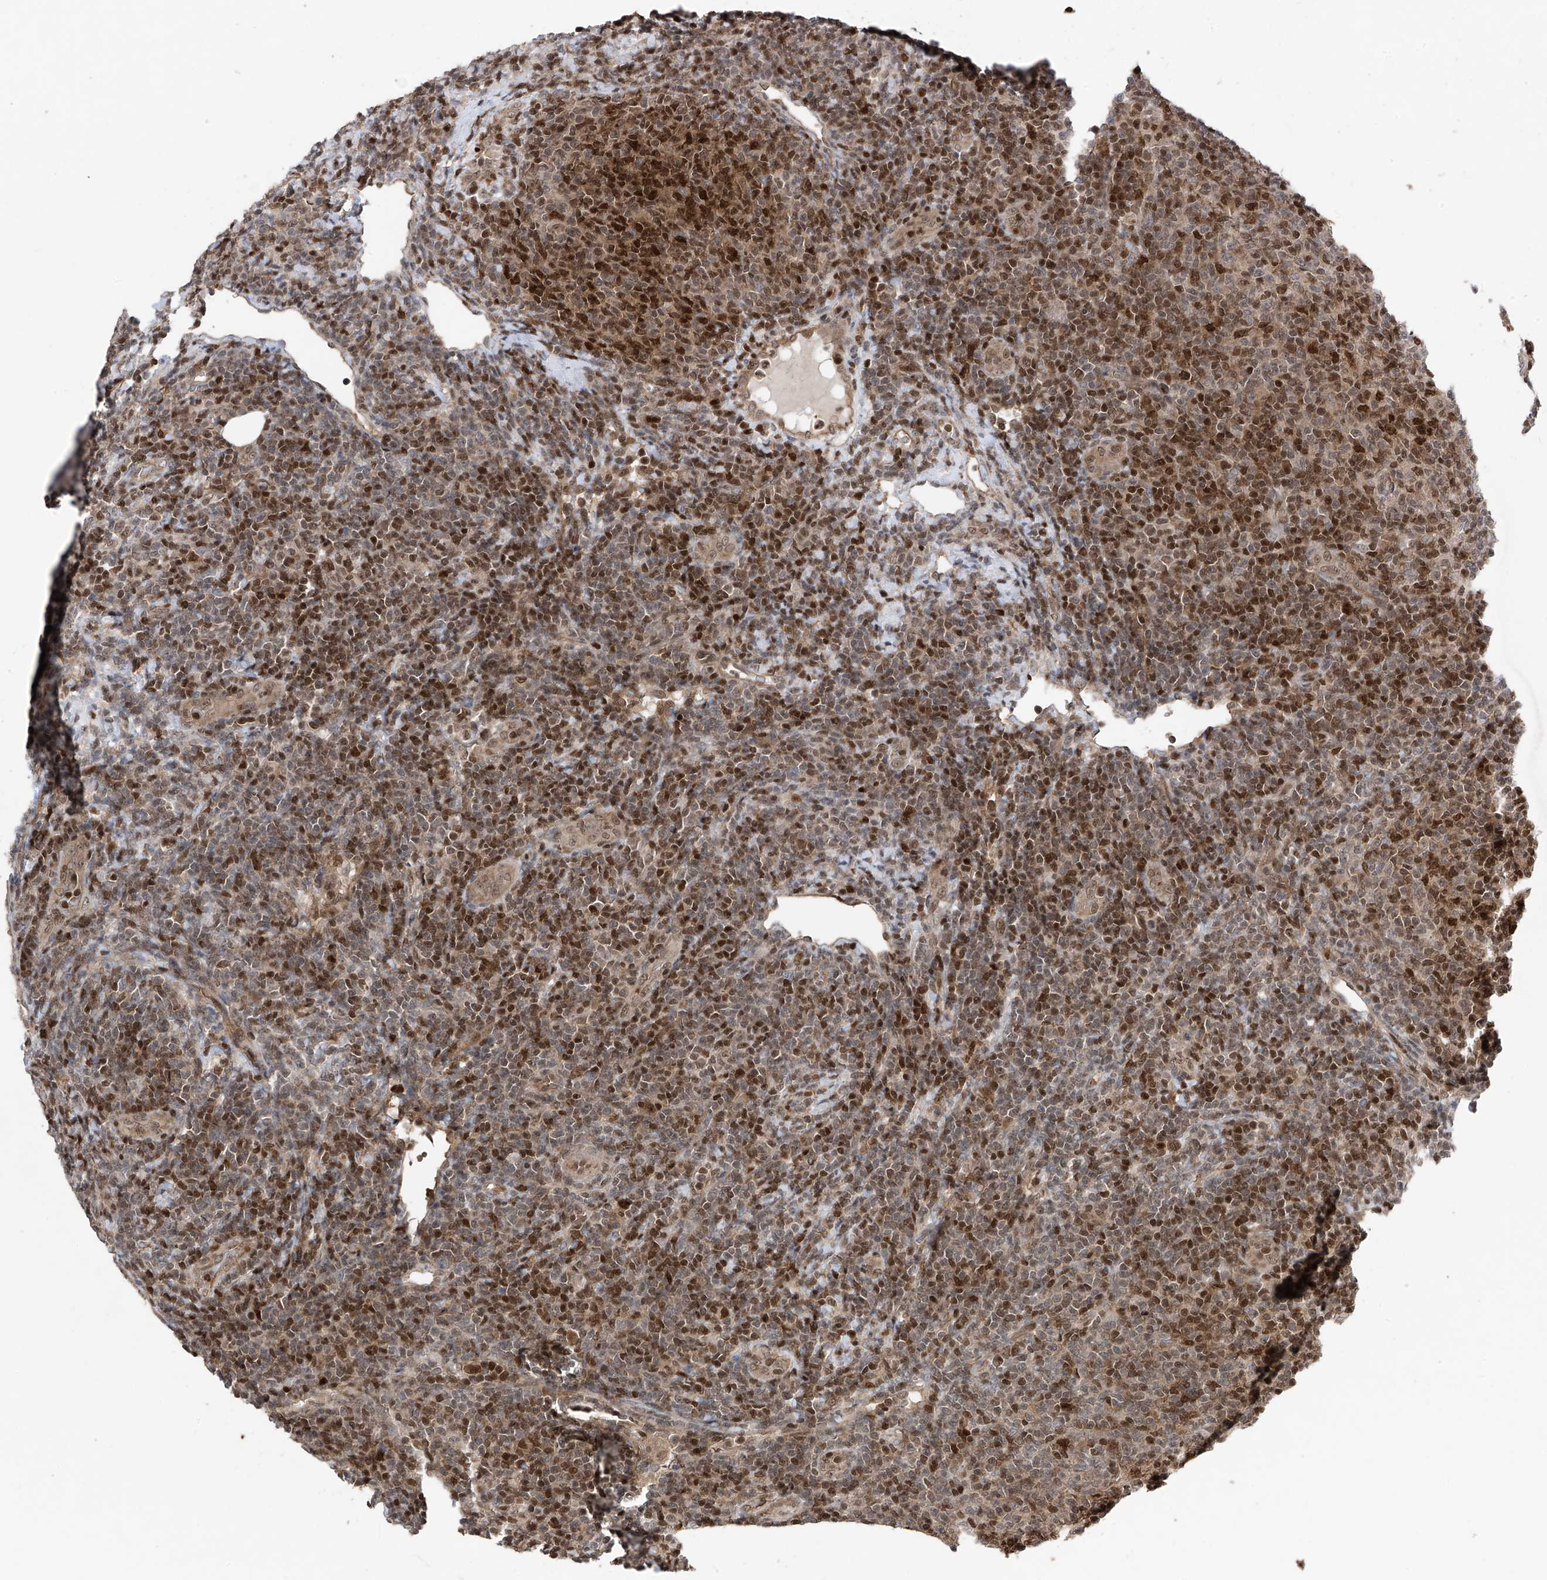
{"staining": {"intensity": "moderate", "quantity": "25%-75%", "location": "nuclear"}, "tissue": "lymphoma", "cell_type": "Tumor cells", "image_type": "cancer", "snomed": [{"axis": "morphology", "description": "Malignant lymphoma, non-Hodgkin's type, Low grade"}, {"axis": "topography", "description": "Lymph node"}], "caption": "A high-resolution image shows immunohistochemistry (IHC) staining of lymphoma, which demonstrates moderate nuclear positivity in about 25%-75% of tumor cells. (Stains: DAB in brown, nuclei in blue, Microscopy: brightfield microscopy at high magnification).", "gene": "DNAJC9", "patient": {"sex": "male", "age": 66}}